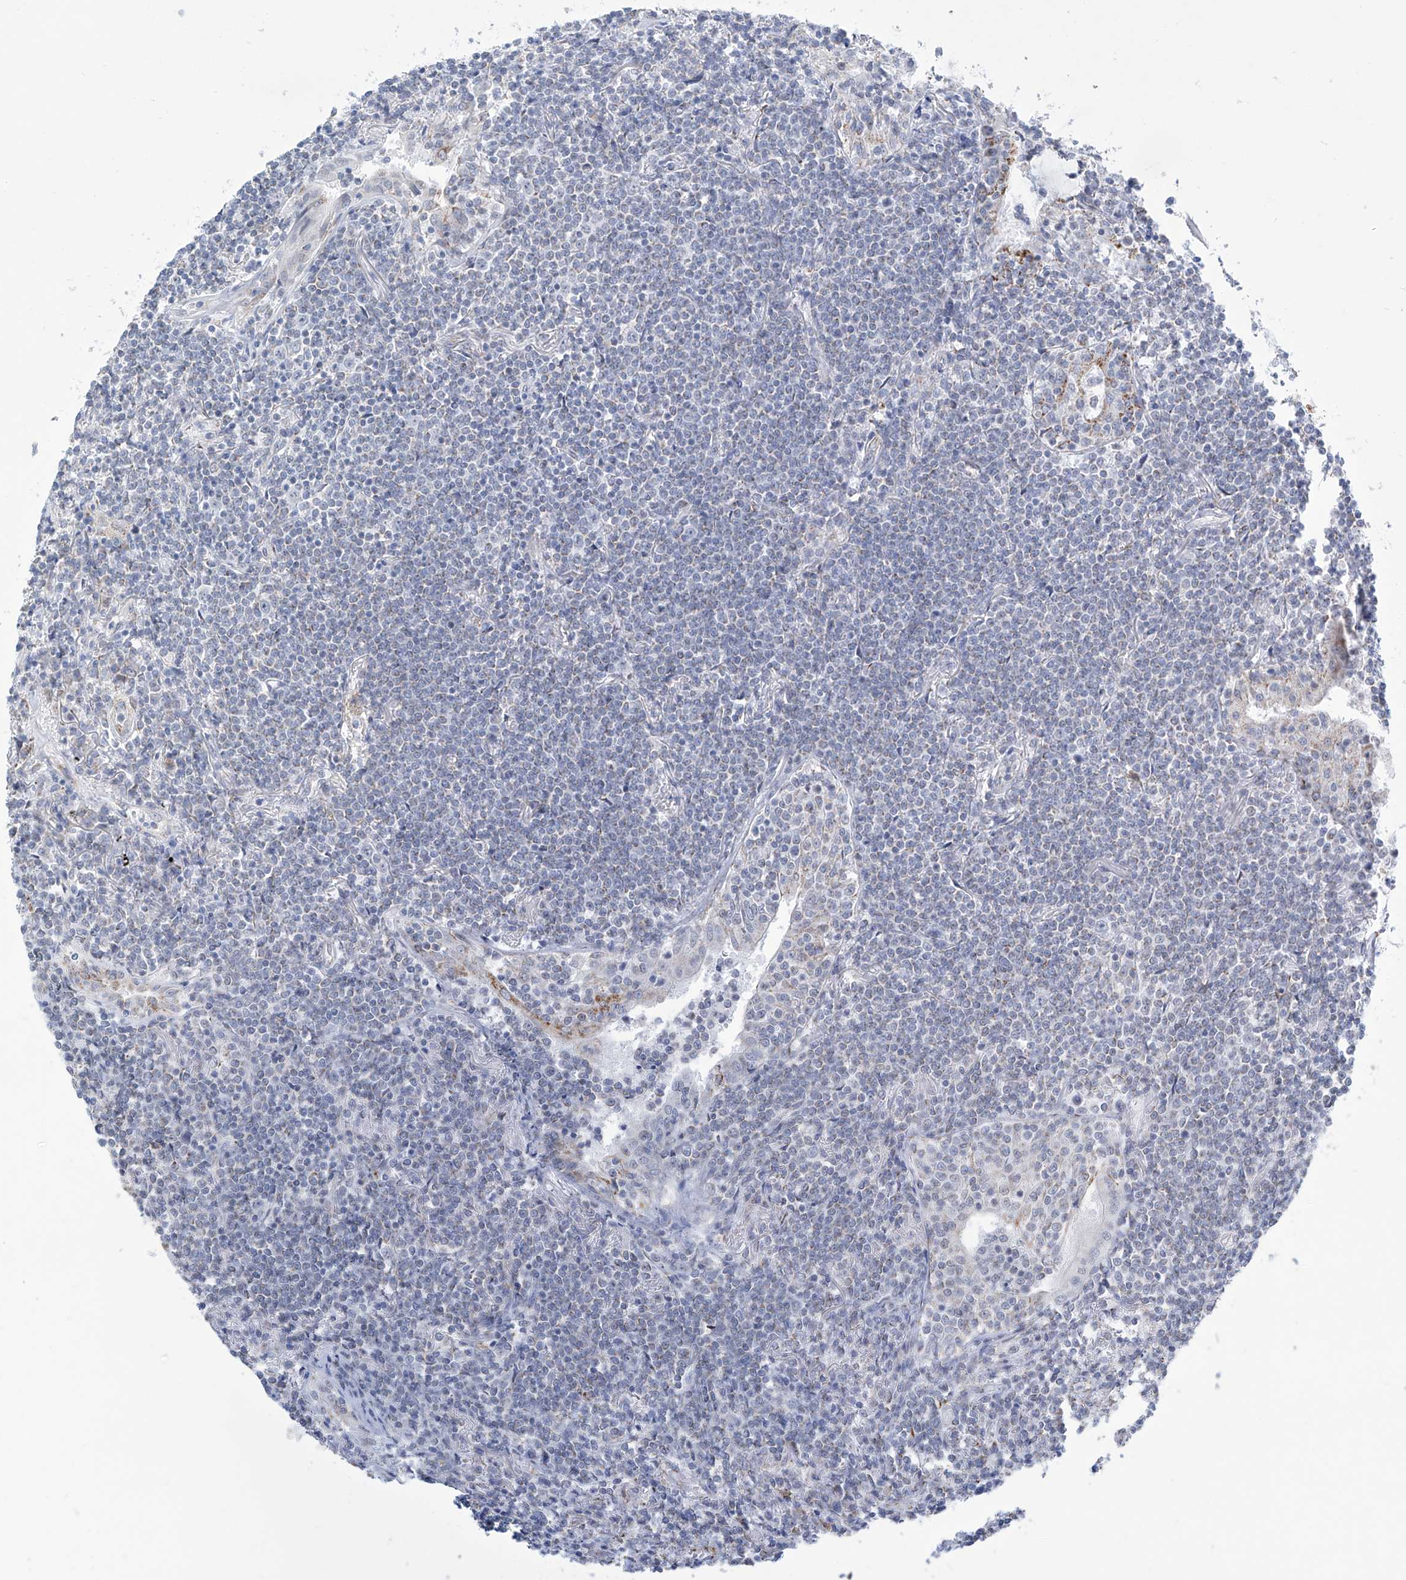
{"staining": {"intensity": "negative", "quantity": "none", "location": "none"}, "tissue": "lymphoma", "cell_type": "Tumor cells", "image_type": "cancer", "snomed": [{"axis": "morphology", "description": "Malignant lymphoma, non-Hodgkin's type, Low grade"}, {"axis": "topography", "description": "Lung"}], "caption": "Photomicrograph shows no significant protein positivity in tumor cells of lymphoma.", "gene": "ALDH6A1", "patient": {"sex": "female", "age": 71}}